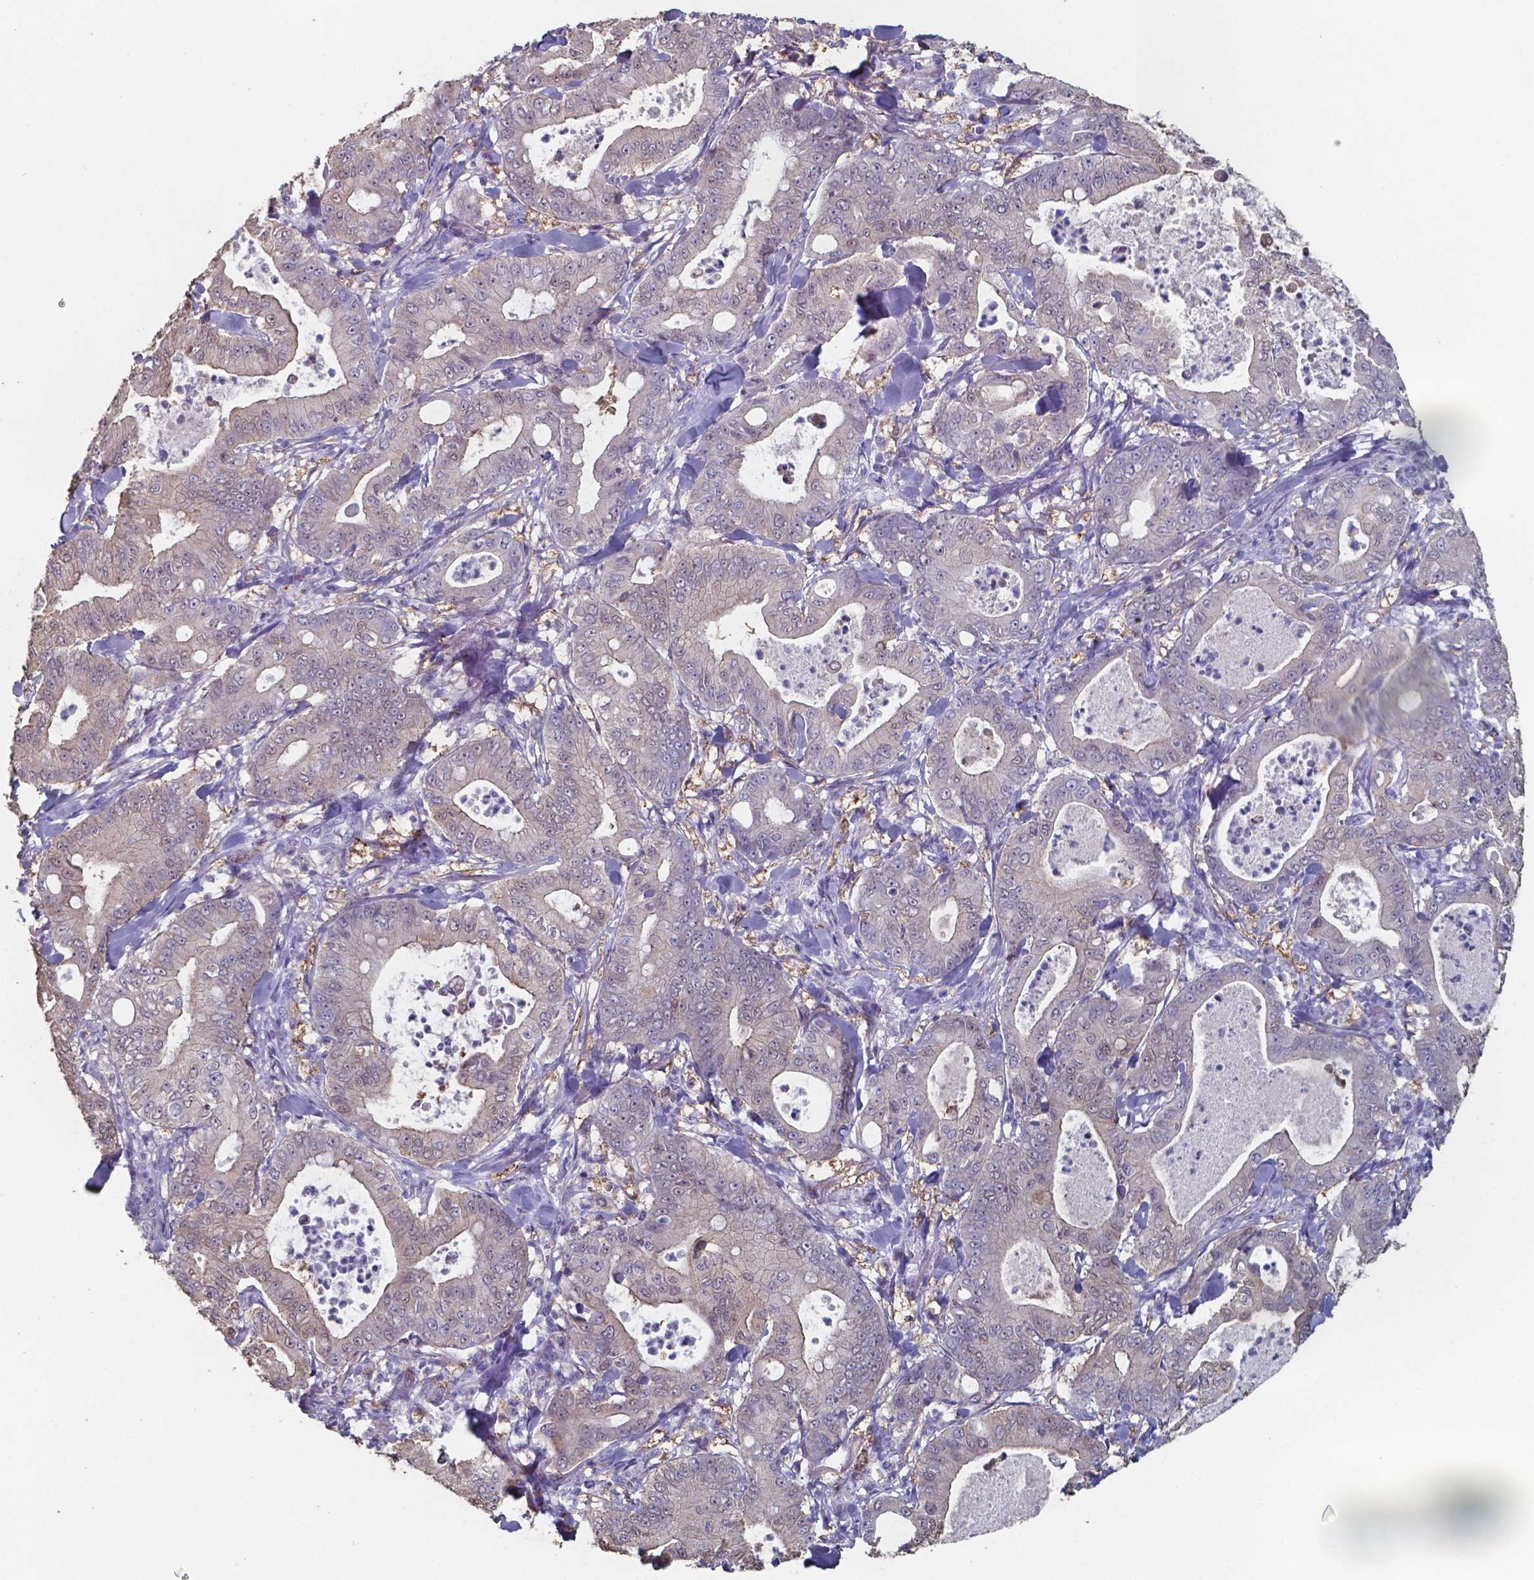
{"staining": {"intensity": "weak", "quantity": "<25%", "location": "cytoplasmic/membranous"}, "tissue": "pancreatic cancer", "cell_type": "Tumor cells", "image_type": "cancer", "snomed": [{"axis": "morphology", "description": "Adenocarcinoma, NOS"}, {"axis": "topography", "description": "Pancreas"}], "caption": "An IHC micrograph of adenocarcinoma (pancreatic) is shown. There is no staining in tumor cells of adenocarcinoma (pancreatic).", "gene": "FOXJ1", "patient": {"sex": "male", "age": 71}}